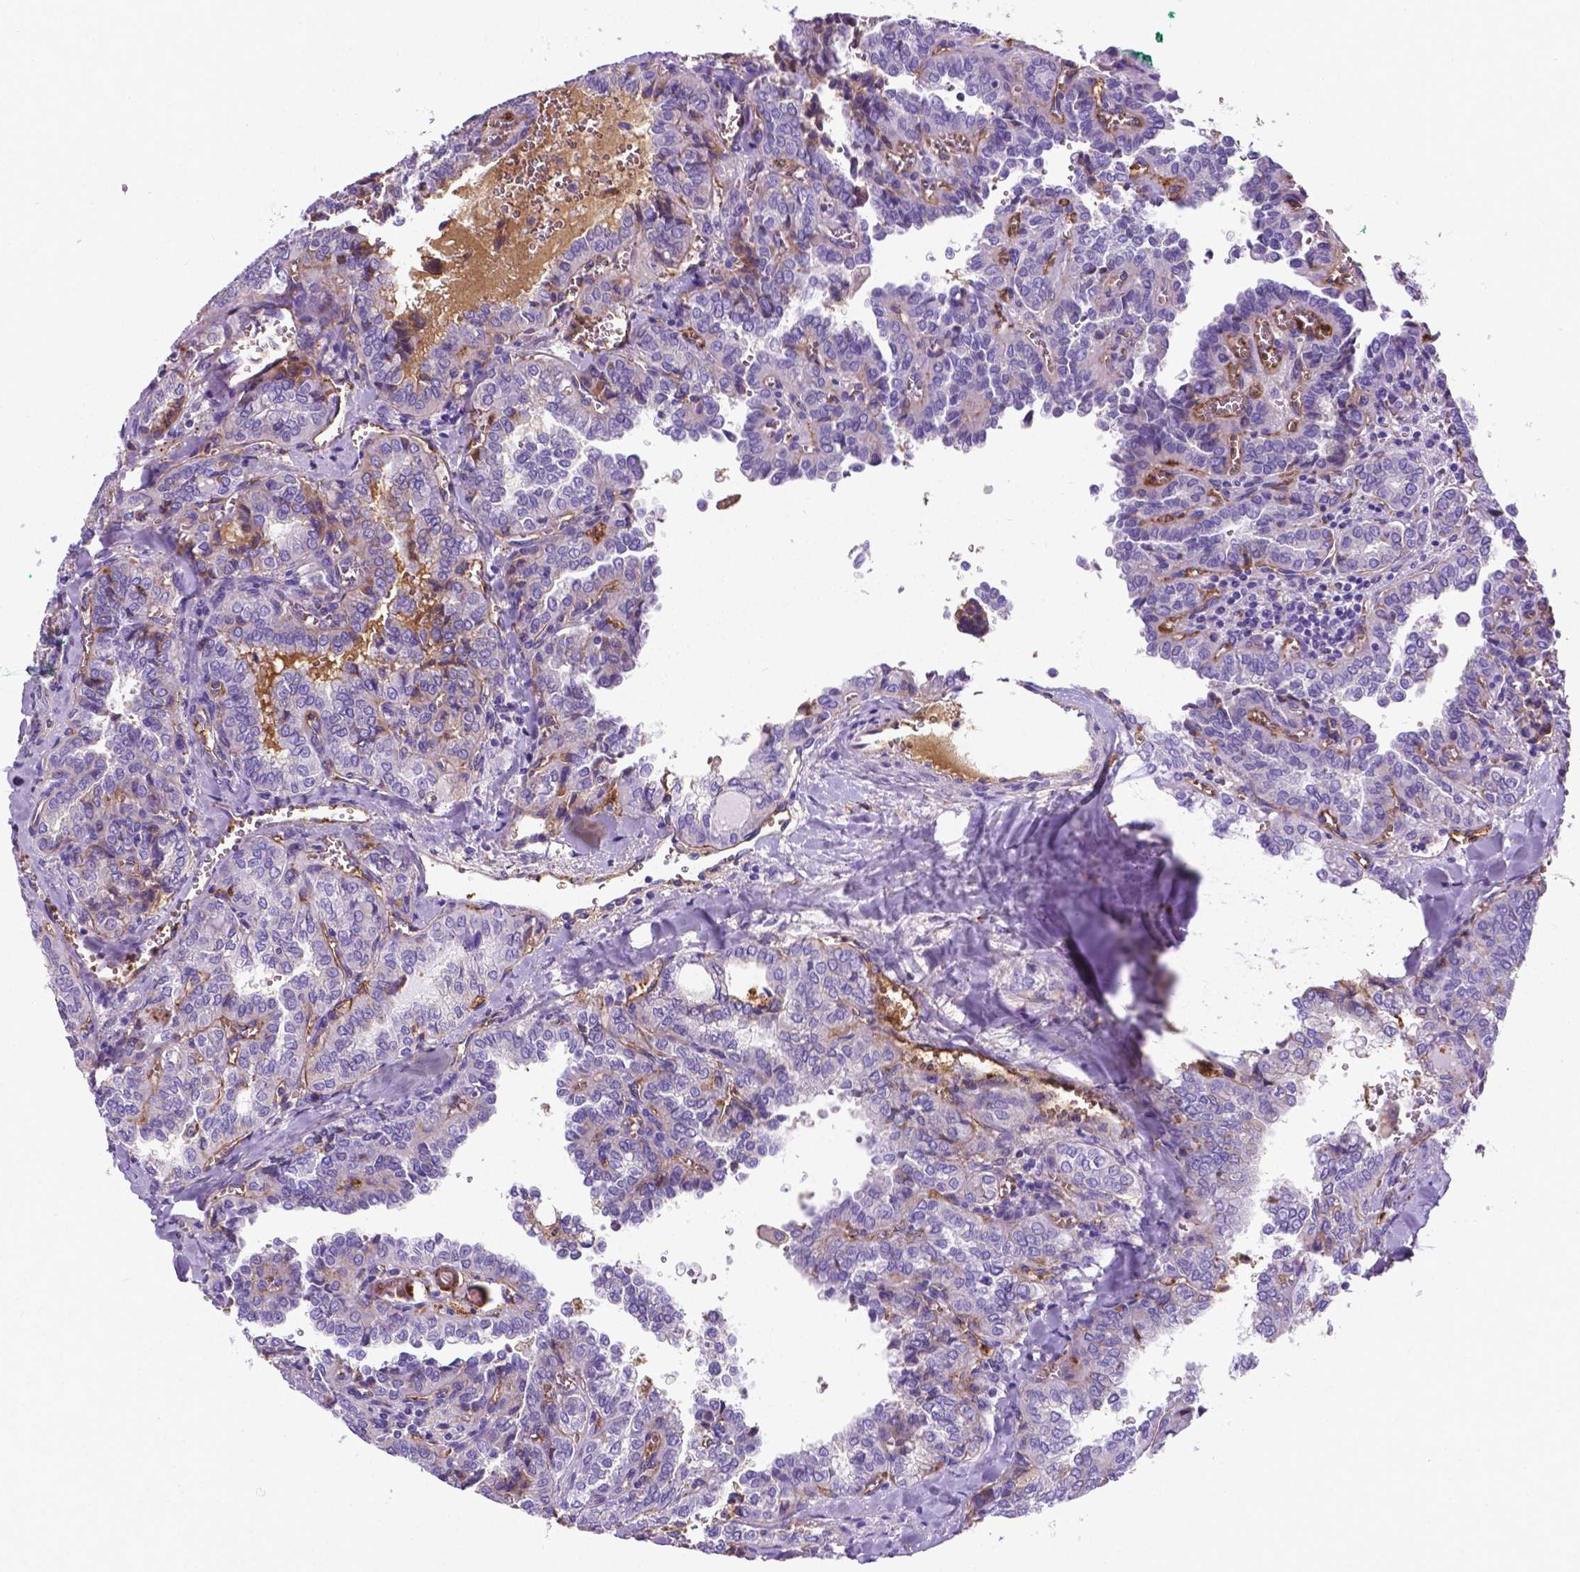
{"staining": {"intensity": "negative", "quantity": "none", "location": "none"}, "tissue": "thyroid cancer", "cell_type": "Tumor cells", "image_type": "cancer", "snomed": [{"axis": "morphology", "description": "Papillary adenocarcinoma, NOS"}, {"axis": "topography", "description": "Thyroid gland"}], "caption": "Tumor cells show no significant expression in papillary adenocarcinoma (thyroid).", "gene": "APOE", "patient": {"sex": "female", "age": 41}}